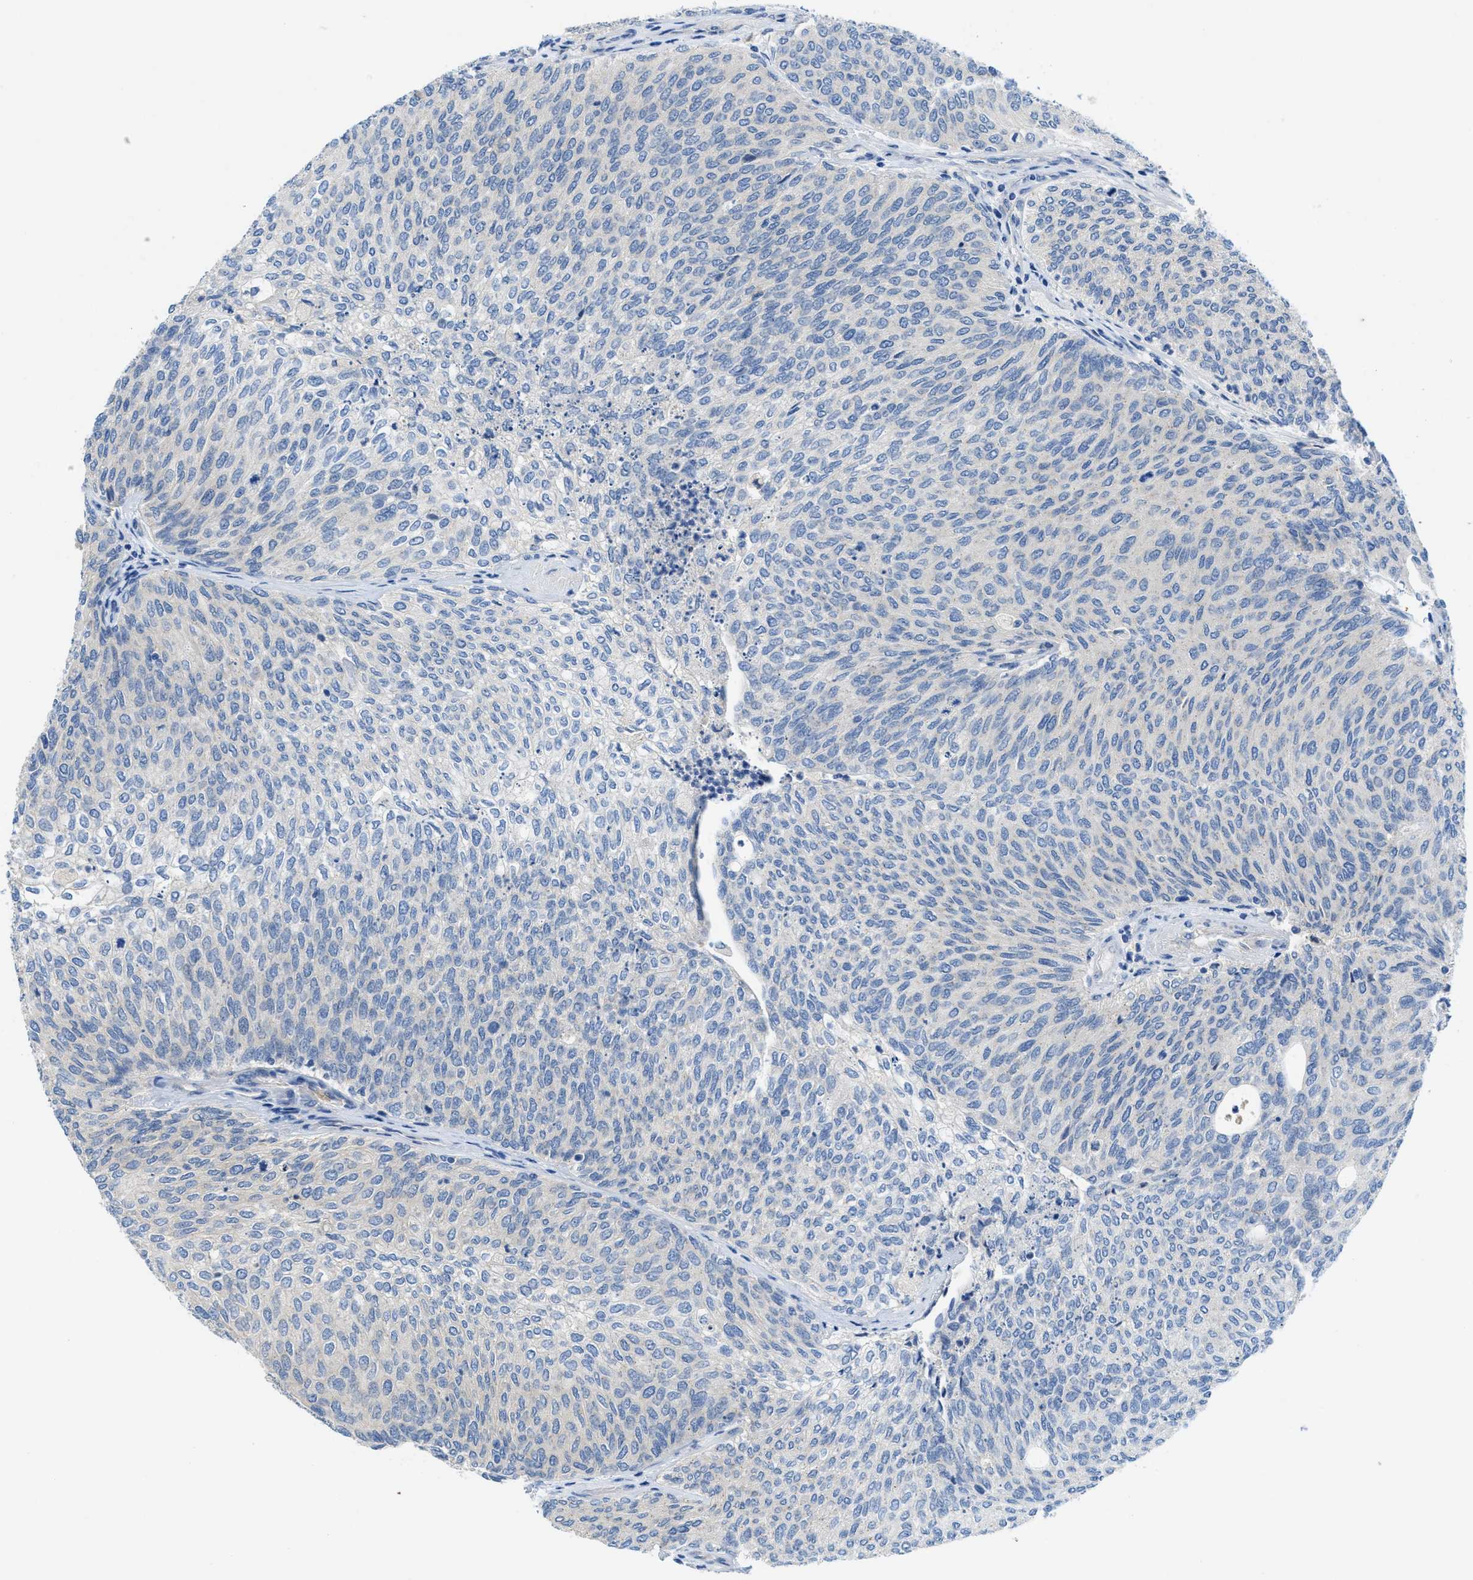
{"staining": {"intensity": "negative", "quantity": "none", "location": "none"}, "tissue": "urothelial cancer", "cell_type": "Tumor cells", "image_type": "cancer", "snomed": [{"axis": "morphology", "description": "Urothelial carcinoma, Low grade"}, {"axis": "topography", "description": "Urinary bladder"}], "caption": "High magnification brightfield microscopy of low-grade urothelial carcinoma stained with DAB (3,3'-diaminobenzidine) (brown) and counterstained with hematoxylin (blue): tumor cells show no significant positivity.", "gene": "RIPK2", "patient": {"sex": "female", "age": 79}}